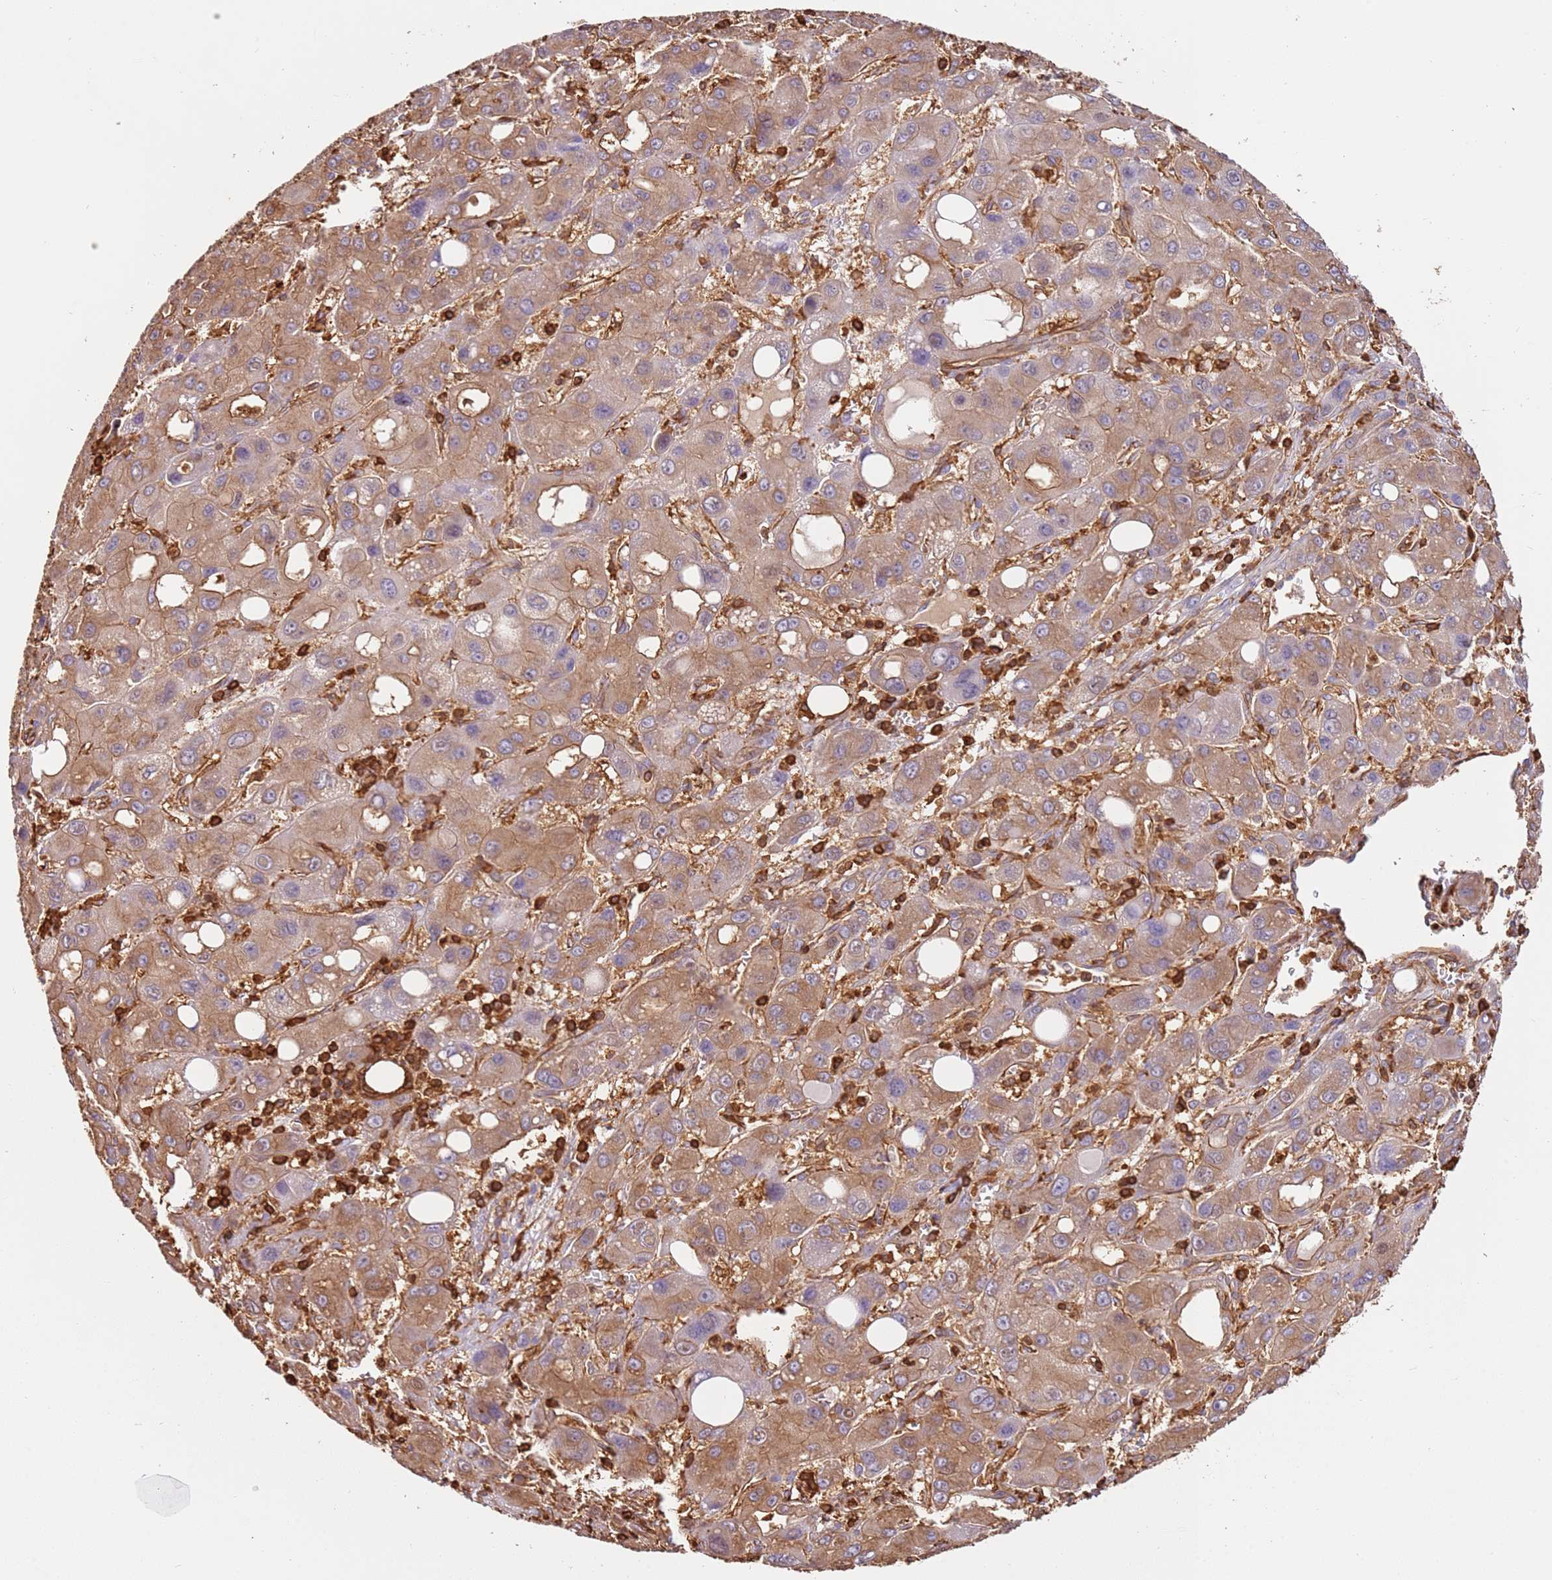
{"staining": {"intensity": "moderate", "quantity": ">75%", "location": "cytoplasmic/membranous"}, "tissue": "liver cancer", "cell_type": "Tumor cells", "image_type": "cancer", "snomed": [{"axis": "morphology", "description": "Carcinoma, Hepatocellular, NOS"}, {"axis": "topography", "description": "Liver"}], "caption": "A high-resolution micrograph shows immunohistochemistry staining of liver cancer (hepatocellular carcinoma), which displays moderate cytoplasmic/membranous expression in about >75% of tumor cells.", "gene": "OR6P1", "patient": {"sex": "male", "age": 55}}